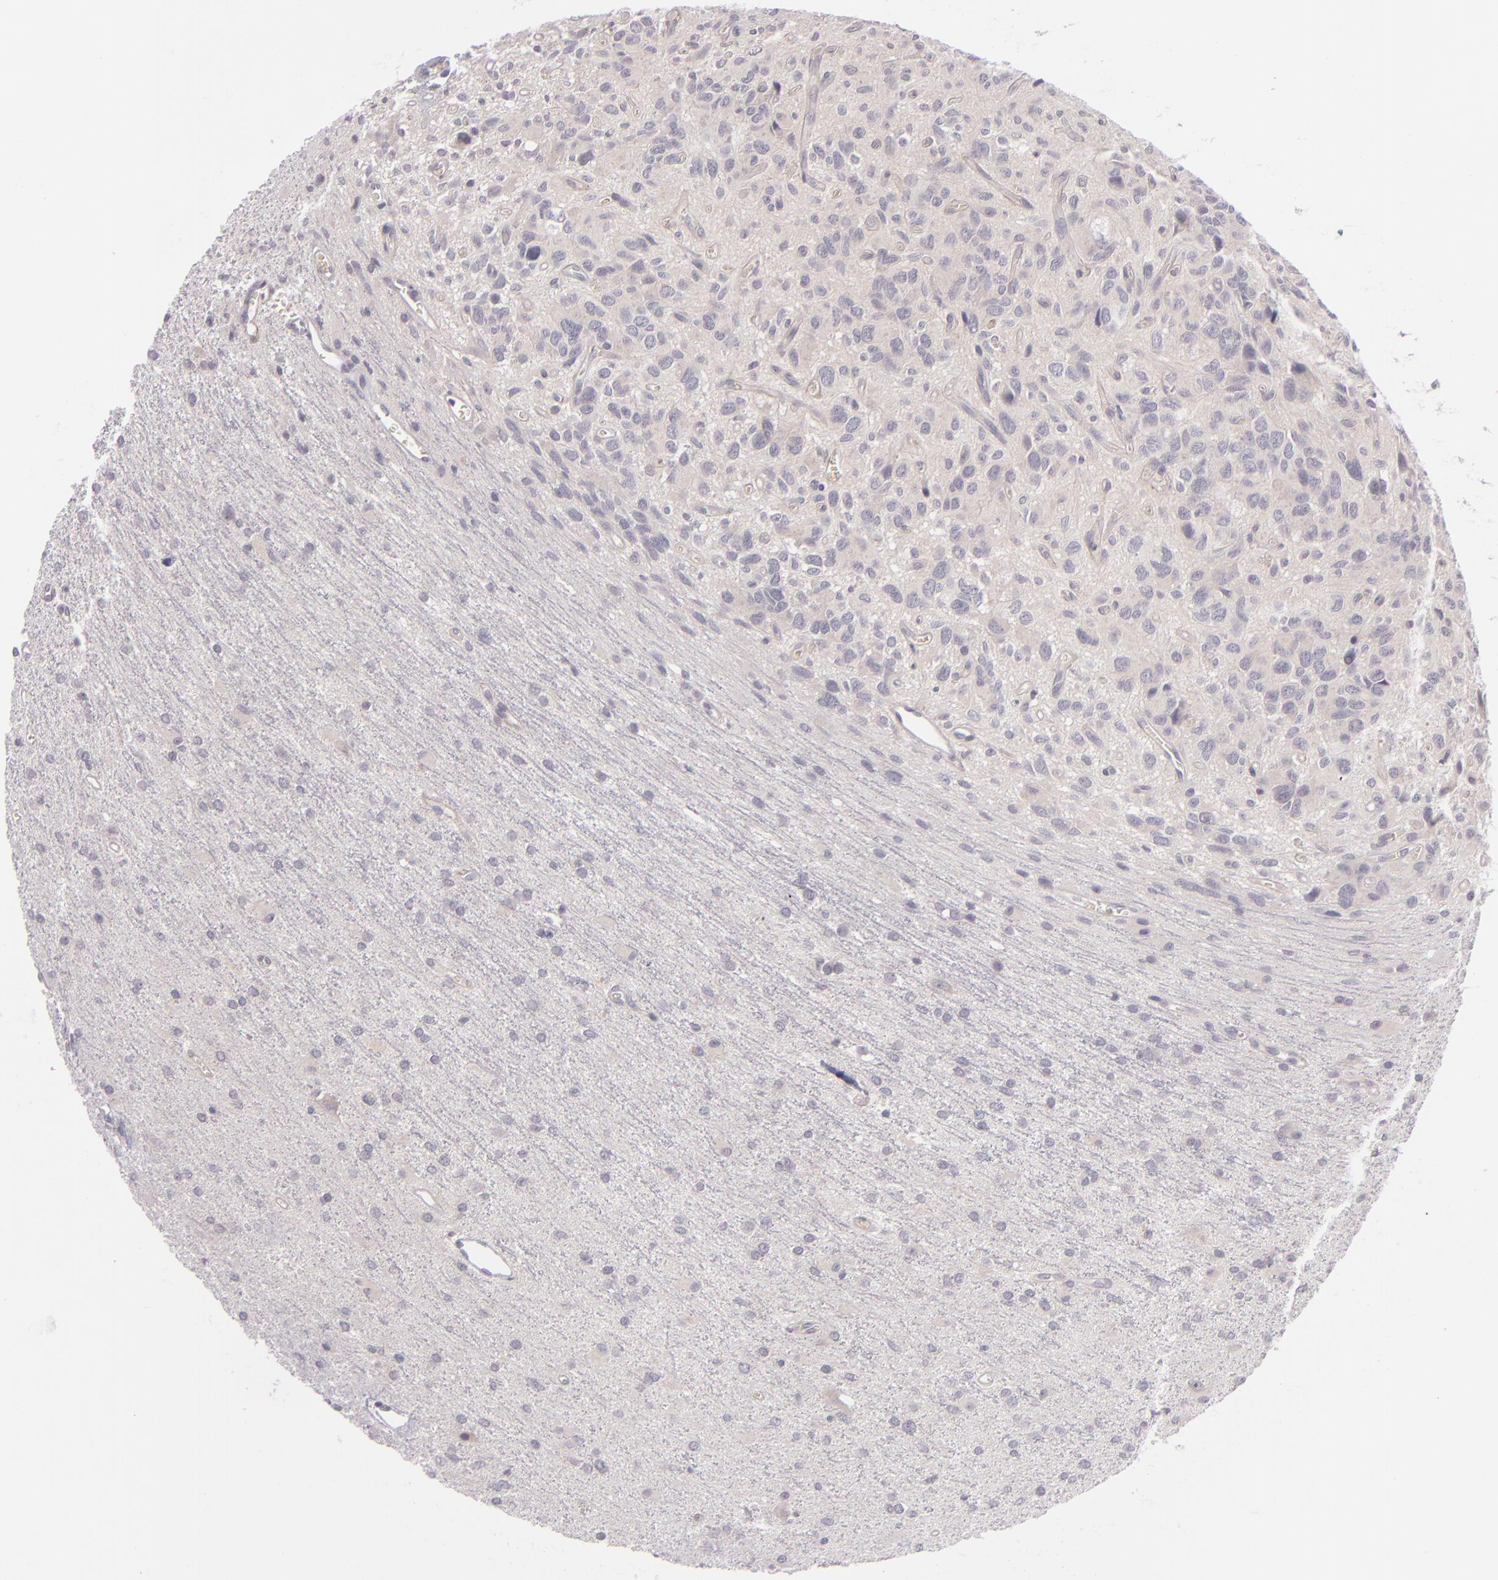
{"staining": {"intensity": "negative", "quantity": "none", "location": "none"}, "tissue": "glioma", "cell_type": "Tumor cells", "image_type": "cancer", "snomed": [{"axis": "morphology", "description": "Glioma, malignant, Low grade"}, {"axis": "topography", "description": "Brain"}], "caption": "Tumor cells show no significant expression in low-grade glioma (malignant).", "gene": "DAG1", "patient": {"sex": "female", "age": 15}}